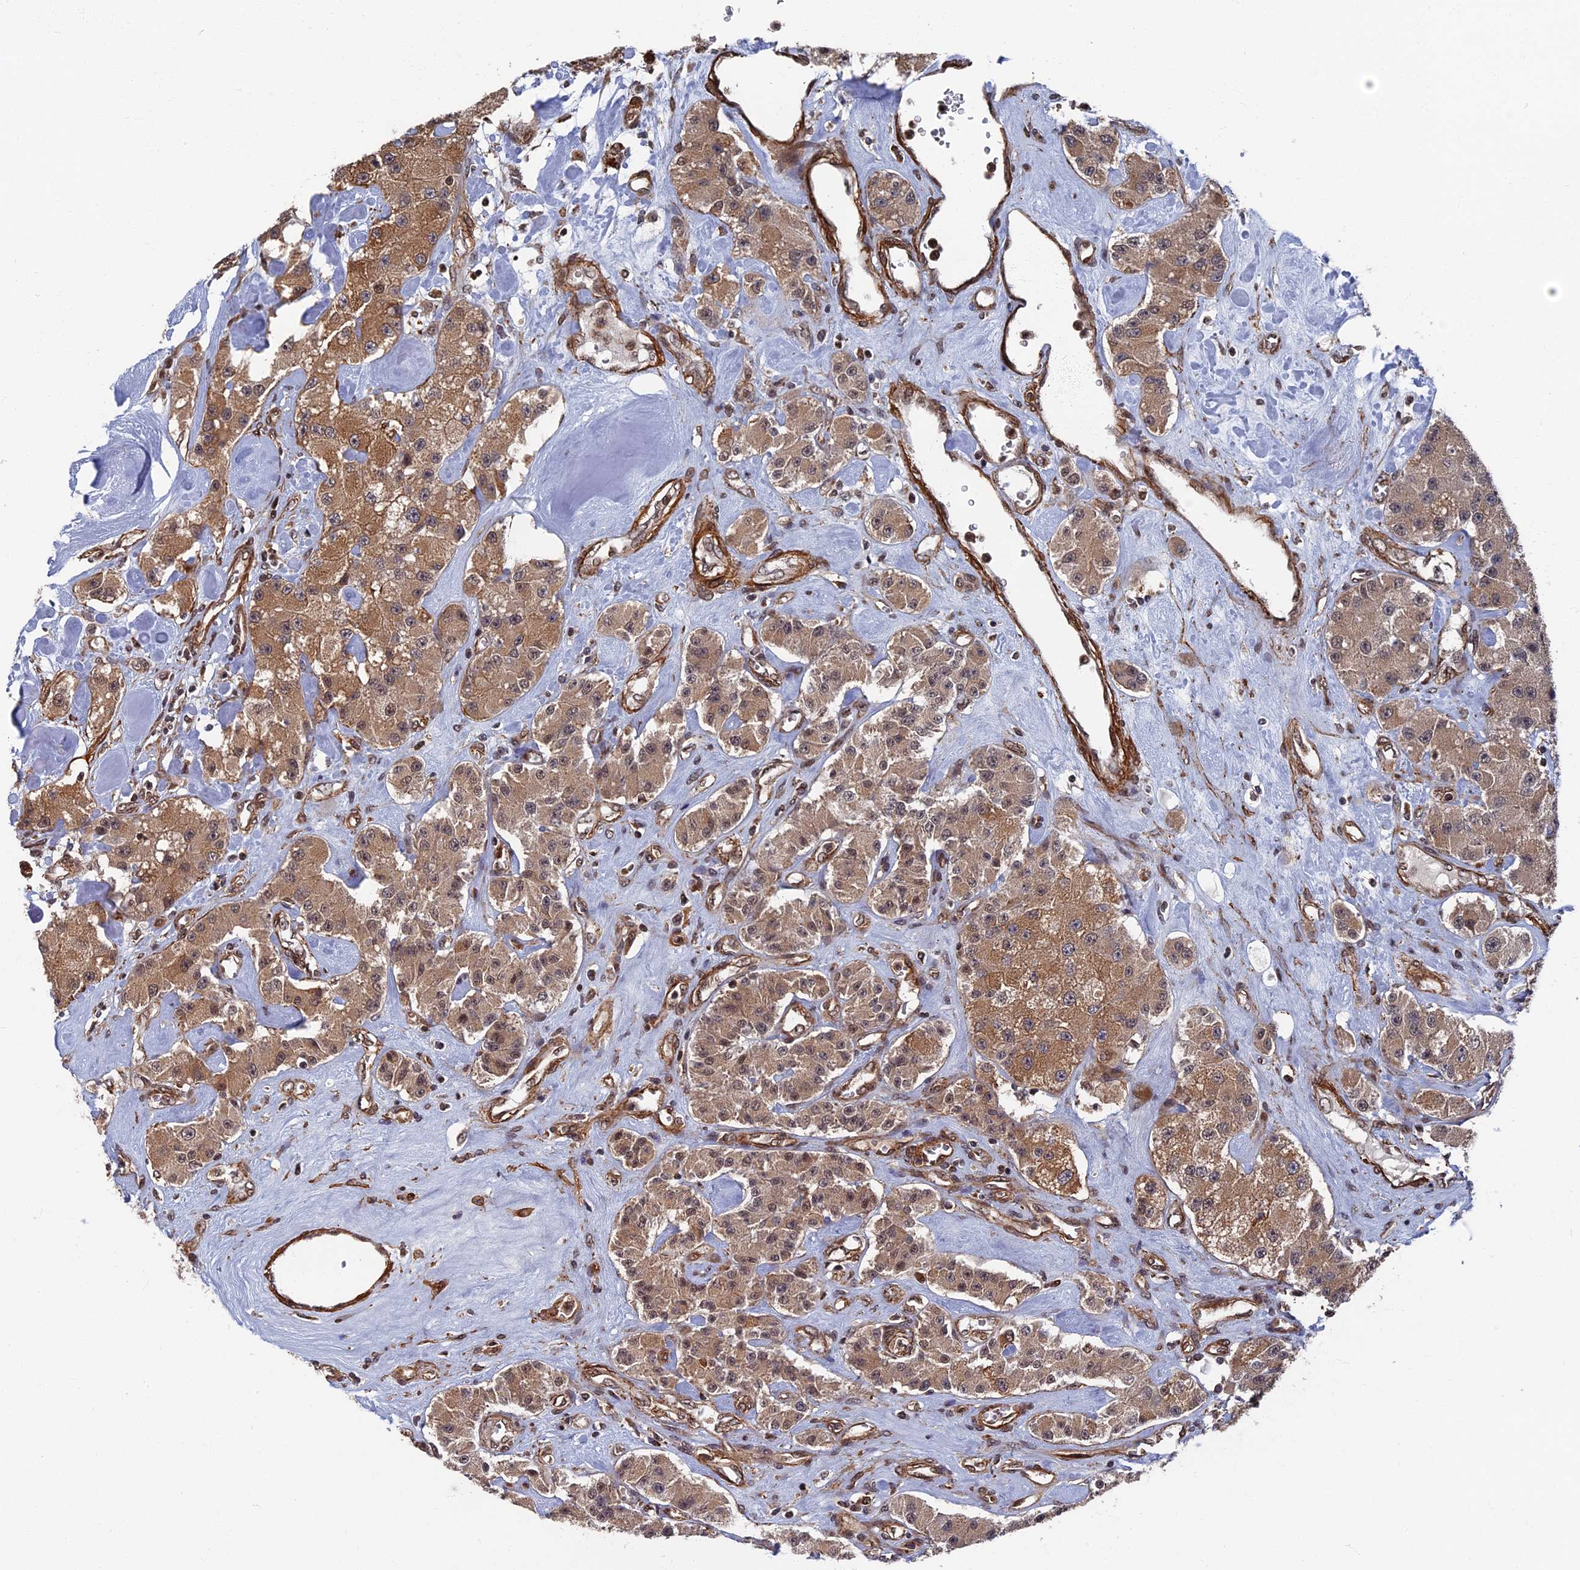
{"staining": {"intensity": "moderate", "quantity": ">75%", "location": "cytoplasmic/membranous"}, "tissue": "carcinoid", "cell_type": "Tumor cells", "image_type": "cancer", "snomed": [{"axis": "morphology", "description": "Carcinoid, malignant, NOS"}, {"axis": "topography", "description": "Pancreas"}], "caption": "IHC histopathology image of carcinoid stained for a protein (brown), which reveals medium levels of moderate cytoplasmic/membranous expression in approximately >75% of tumor cells.", "gene": "CTDP1", "patient": {"sex": "male", "age": 41}}